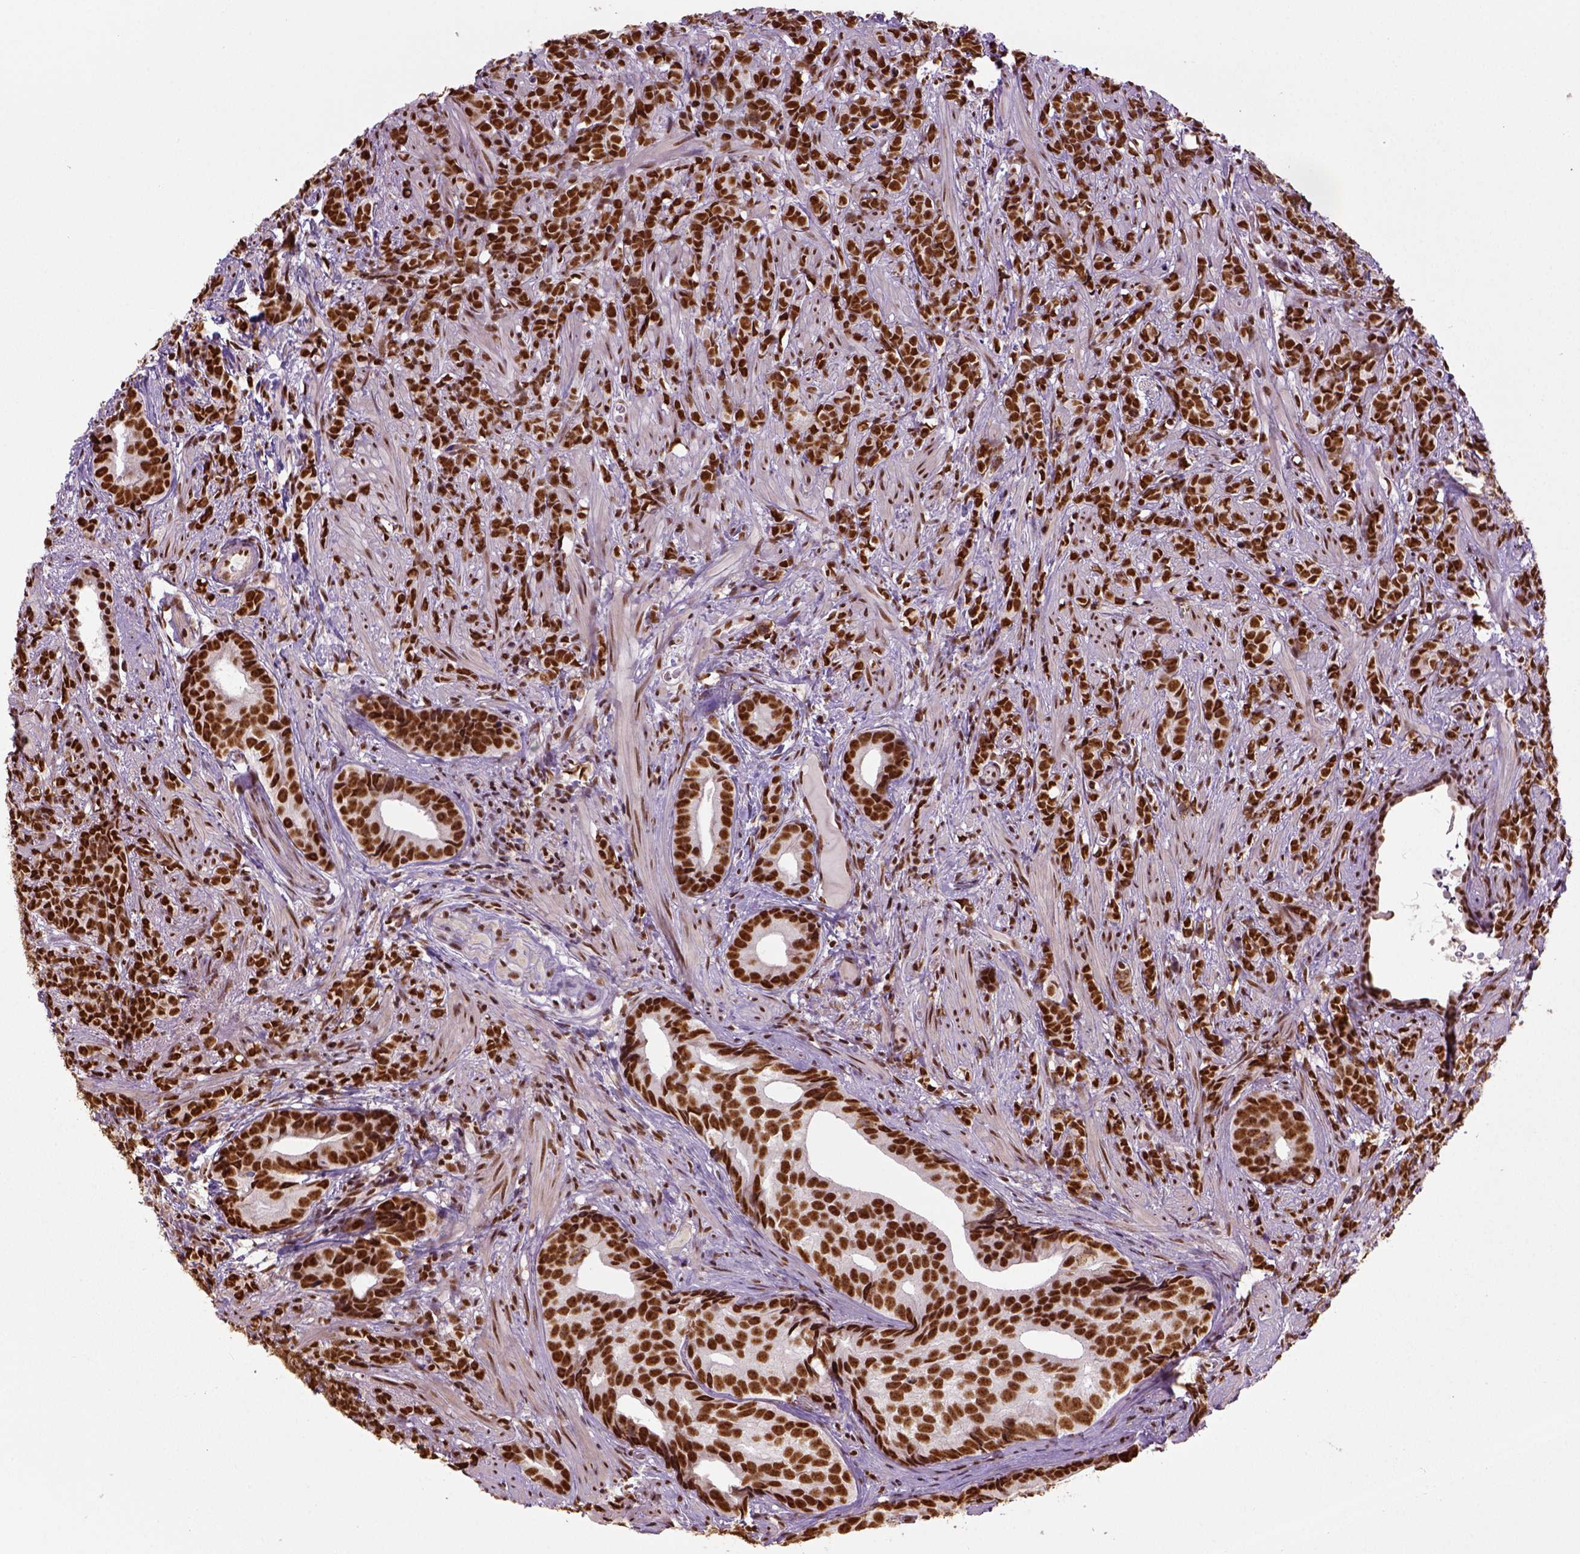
{"staining": {"intensity": "strong", "quantity": ">75%", "location": "nuclear"}, "tissue": "prostate cancer", "cell_type": "Tumor cells", "image_type": "cancer", "snomed": [{"axis": "morphology", "description": "Adenocarcinoma, High grade"}, {"axis": "topography", "description": "Prostate"}], "caption": "Human high-grade adenocarcinoma (prostate) stained with a brown dye reveals strong nuclear positive expression in approximately >75% of tumor cells.", "gene": "CCAR1", "patient": {"sex": "male", "age": 81}}